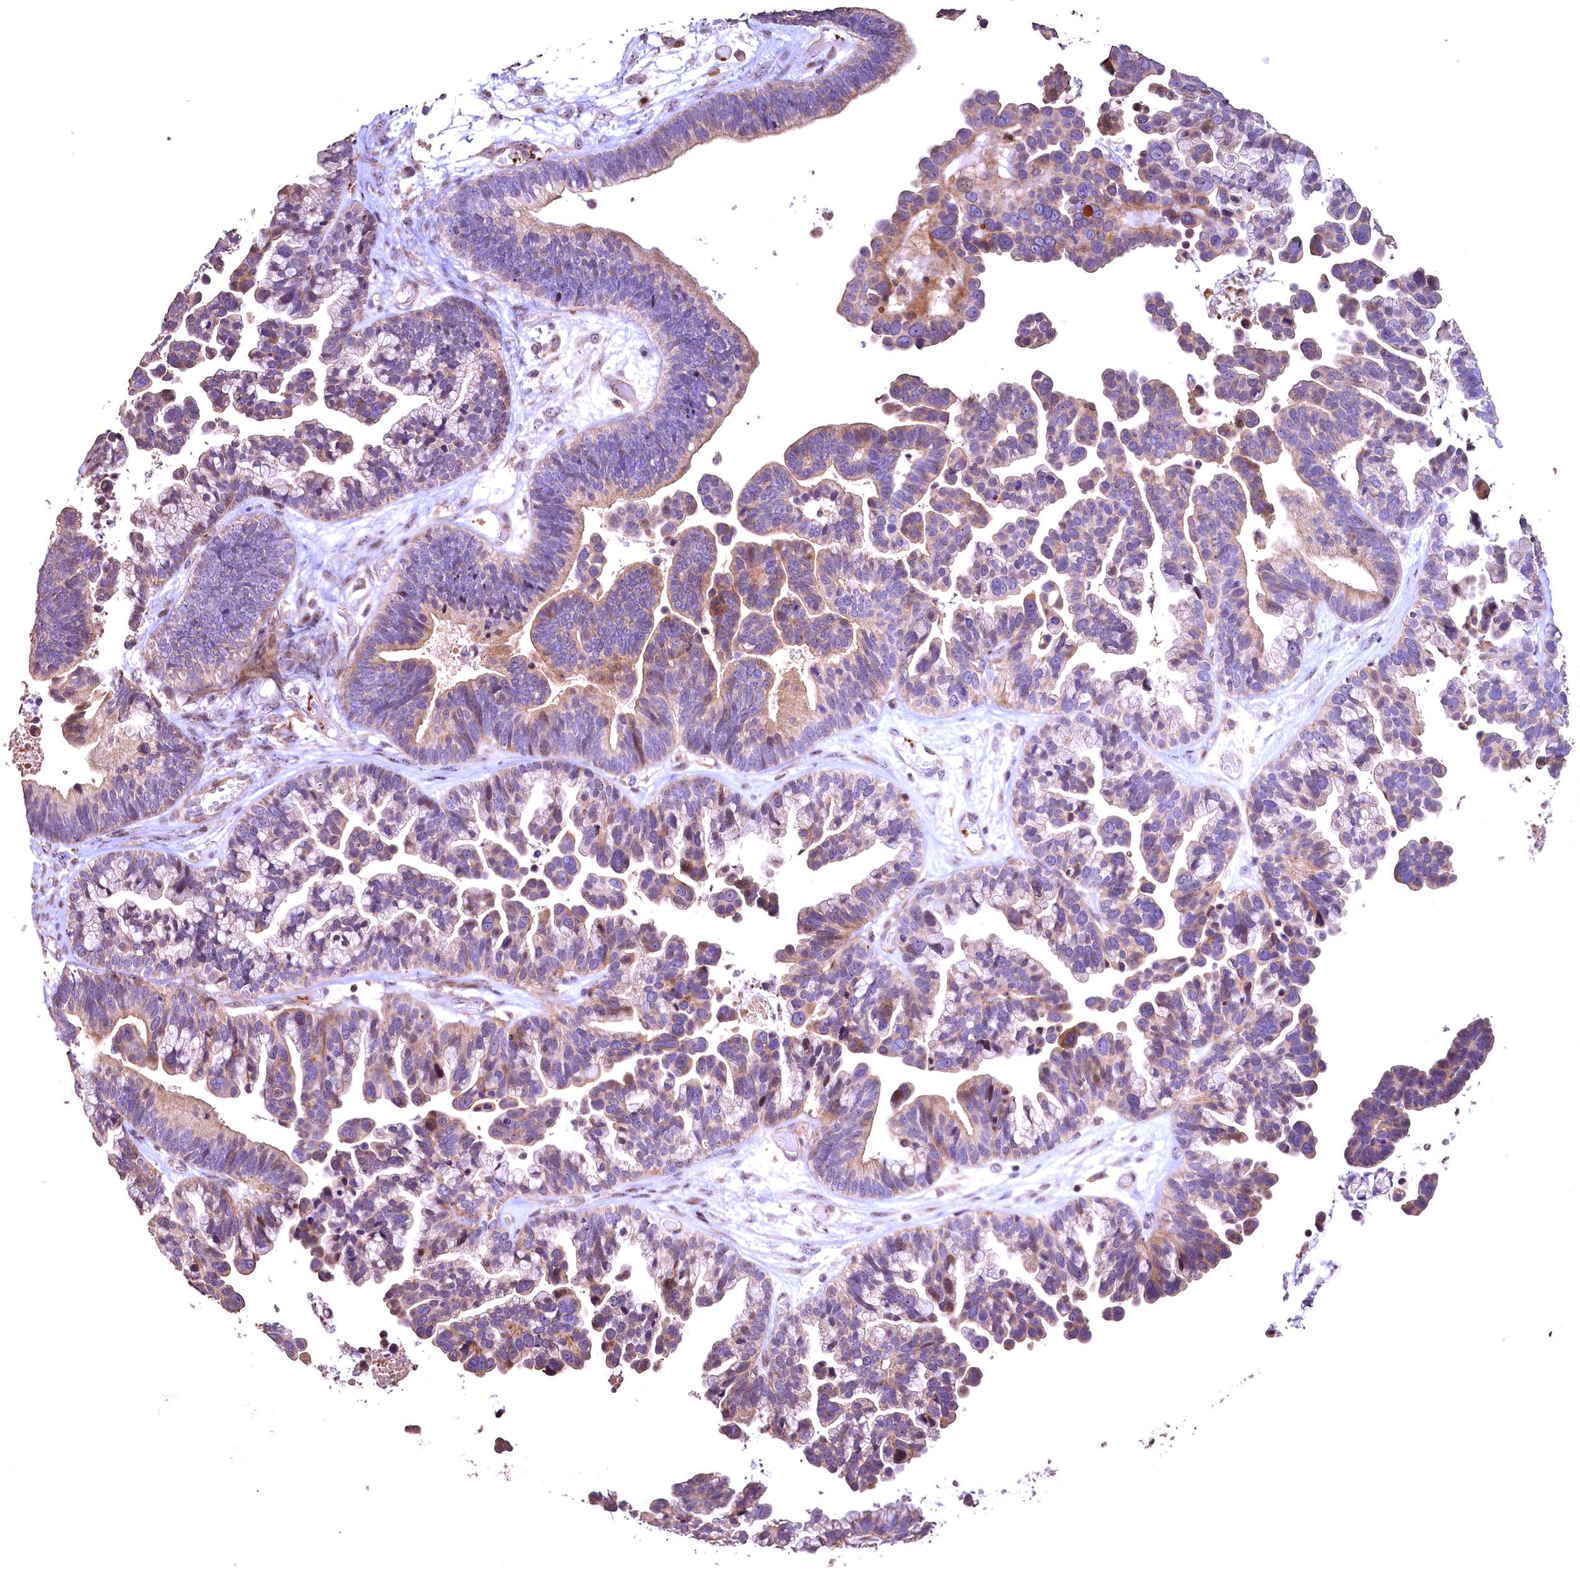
{"staining": {"intensity": "moderate", "quantity": "25%-75%", "location": "cytoplasmic/membranous"}, "tissue": "ovarian cancer", "cell_type": "Tumor cells", "image_type": "cancer", "snomed": [{"axis": "morphology", "description": "Cystadenocarcinoma, serous, NOS"}, {"axis": "topography", "description": "Ovary"}], "caption": "An image of human ovarian serous cystadenocarcinoma stained for a protein shows moderate cytoplasmic/membranous brown staining in tumor cells.", "gene": "FUZ", "patient": {"sex": "female", "age": 56}}